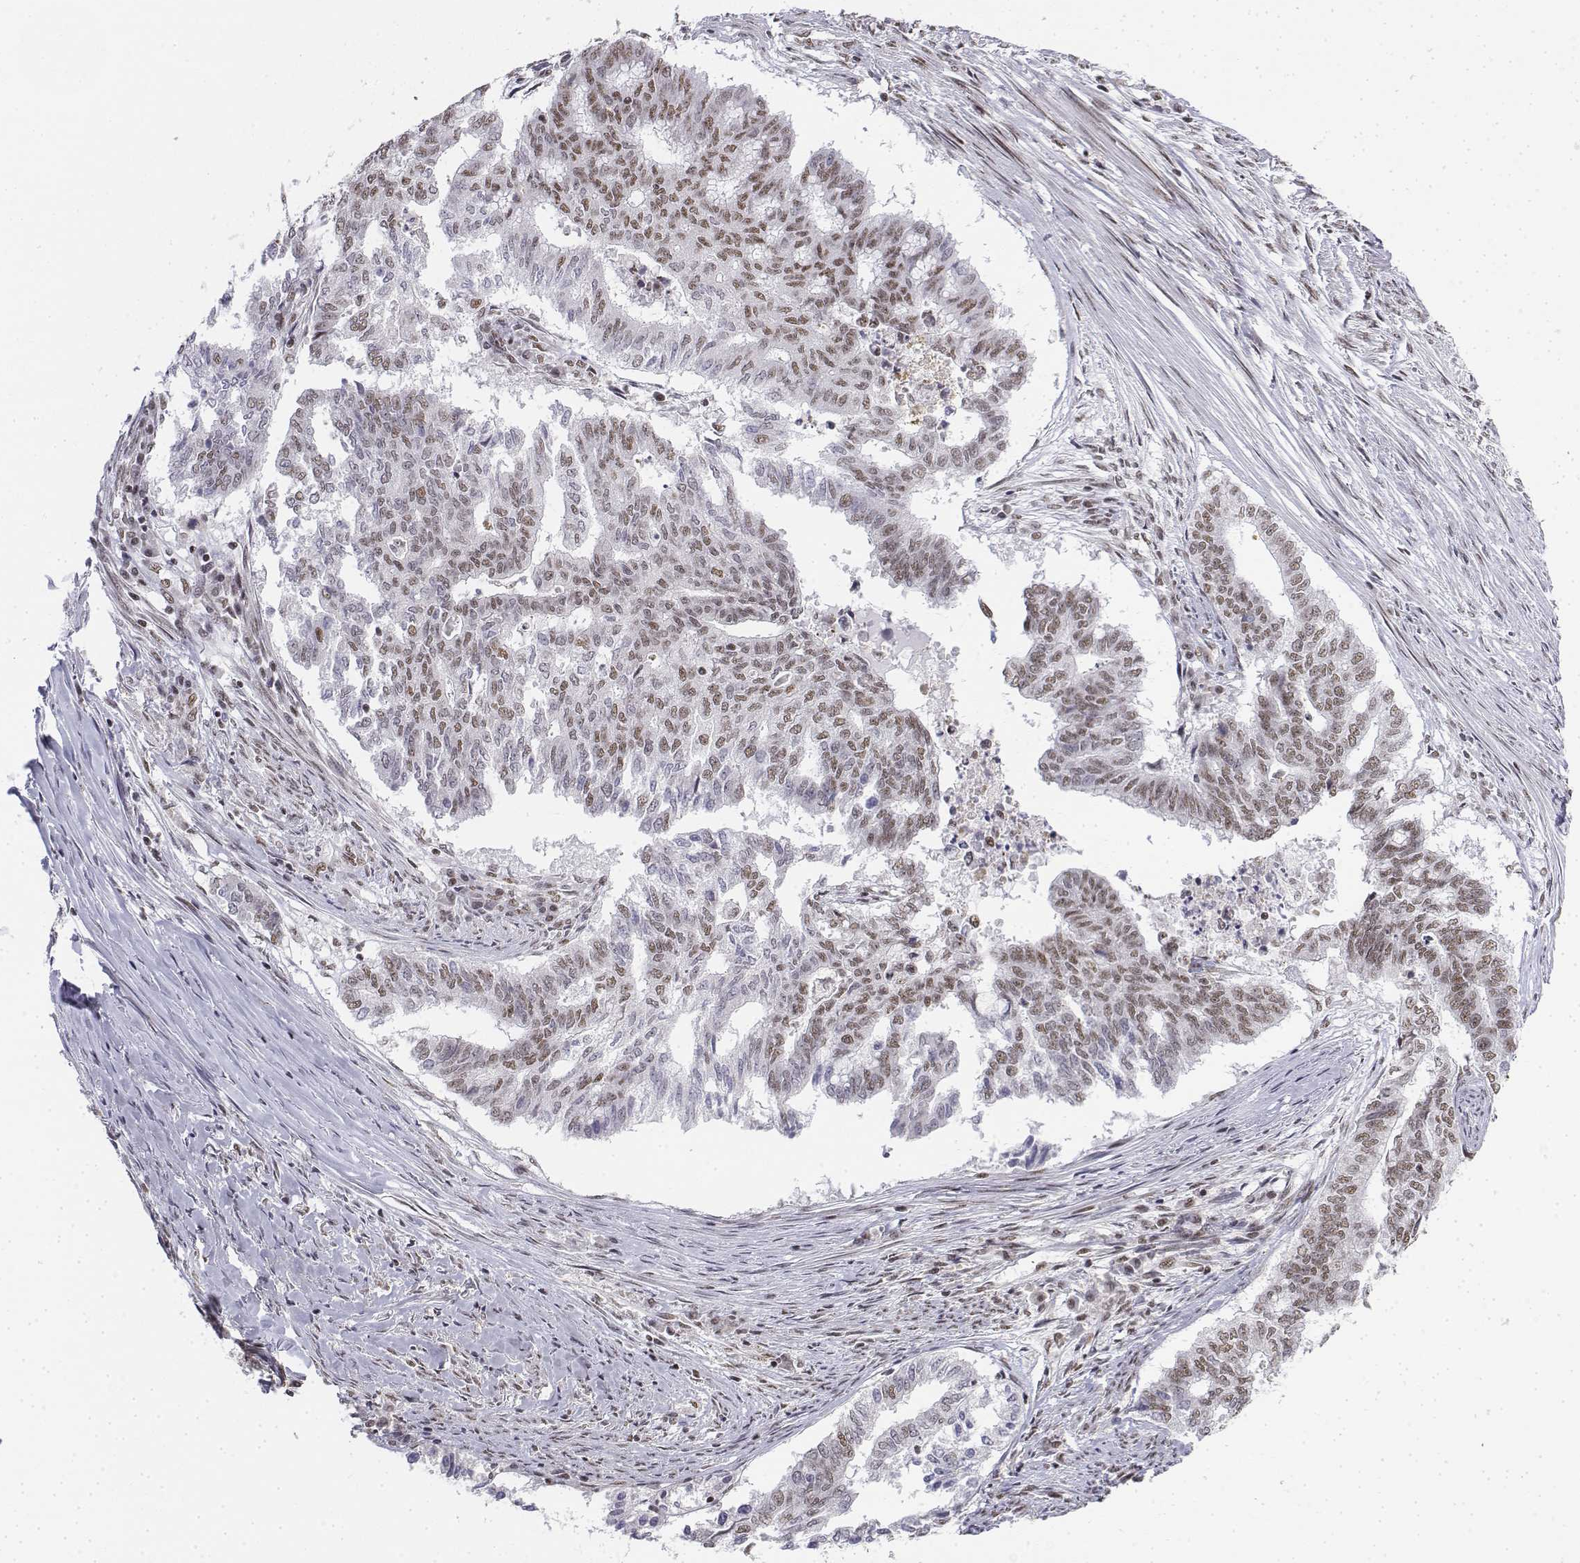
{"staining": {"intensity": "weak", "quantity": "25%-75%", "location": "nuclear"}, "tissue": "endometrial cancer", "cell_type": "Tumor cells", "image_type": "cancer", "snomed": [{"axis": "morphology", "description": "Adenocarcinoma, NOS"}, {"axis": "topography", "description": "Endometrium"}], "caption": "A micrograph showing weak nuclear expression in about 25%-75% of tumor cells in endometrial cancer, as visualized by brown immunohistochemical staining.", "gene": "SETD1A", "patient": {"sex": "female", "age": 79}}